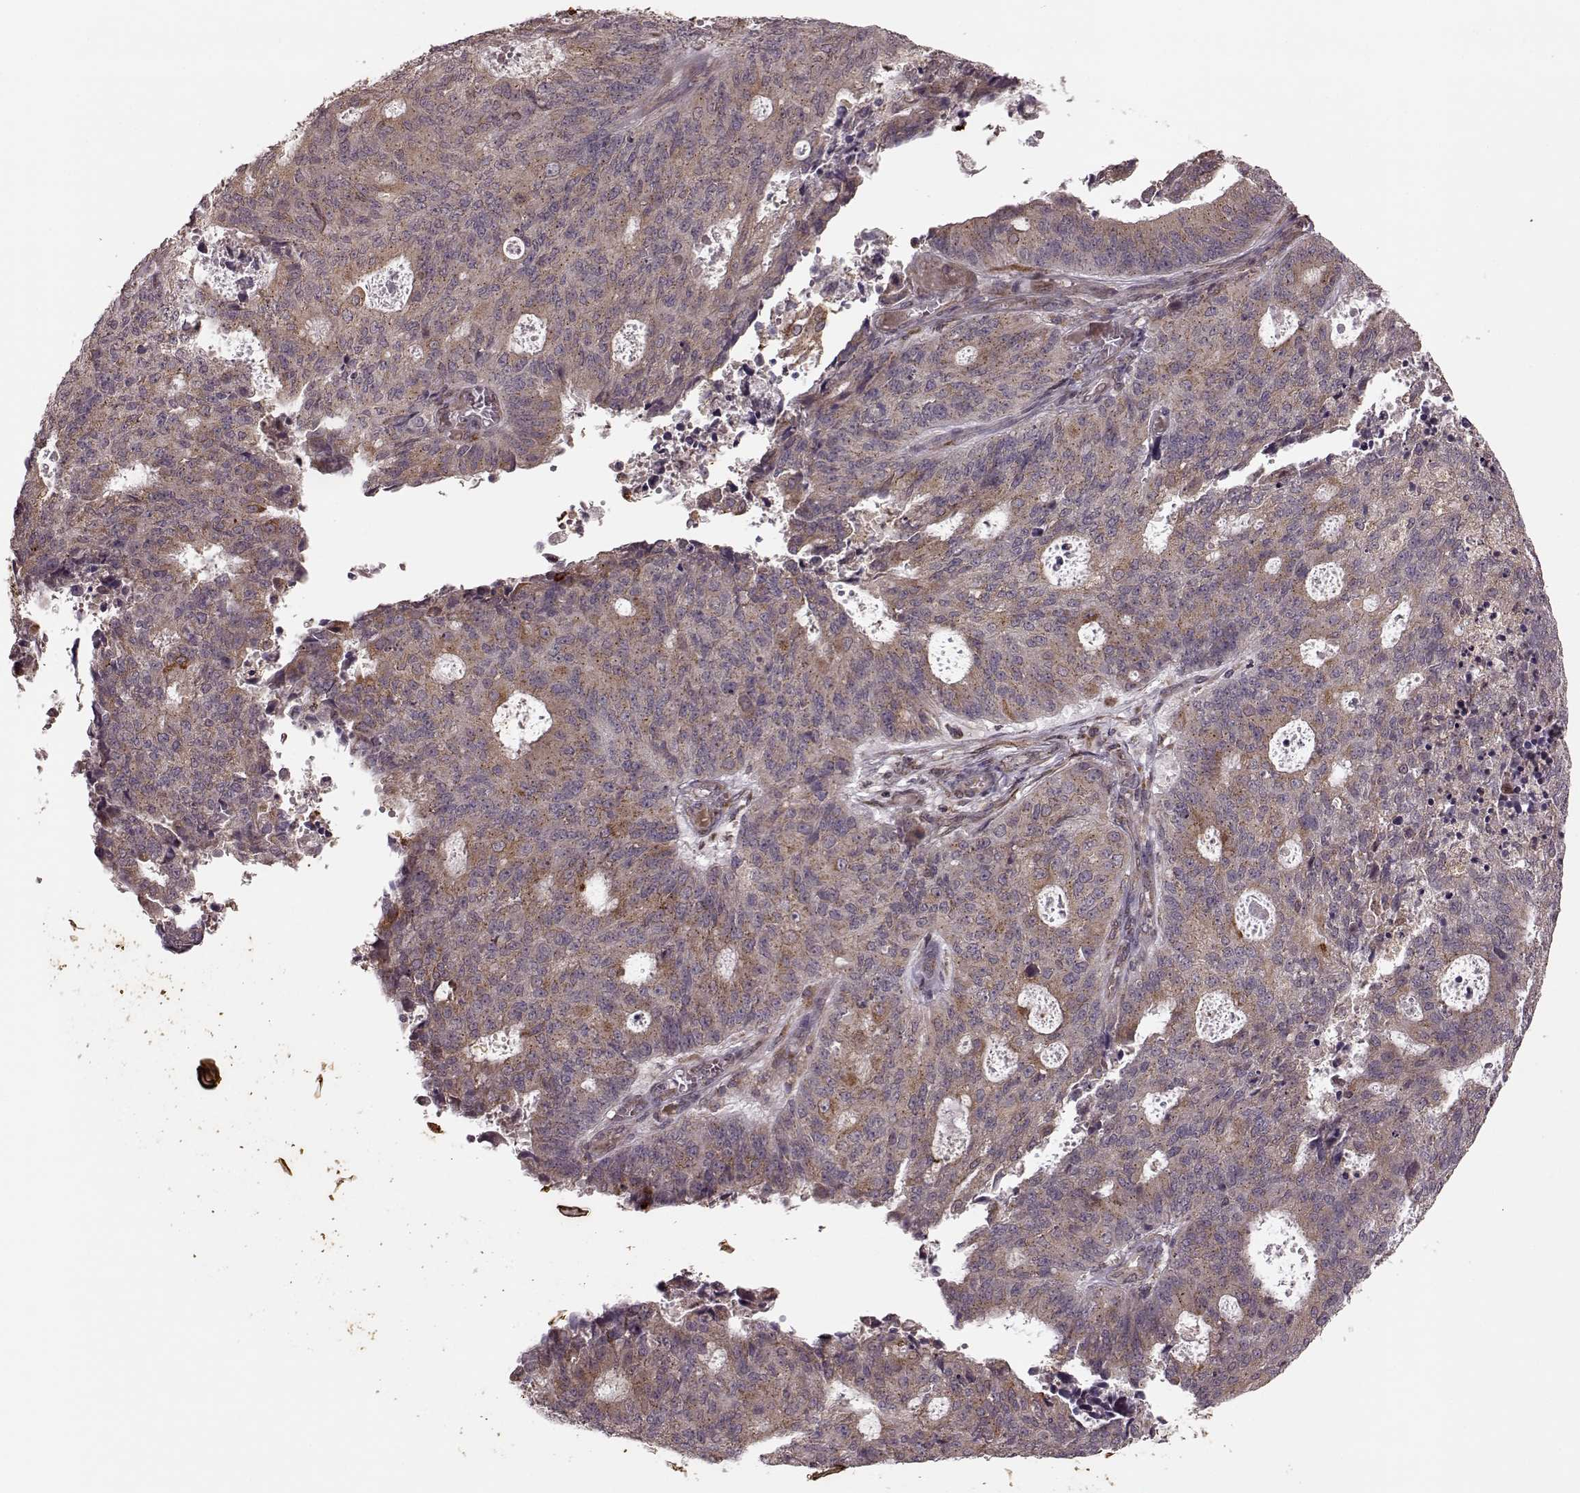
{"staining": {"intensity": "weak", "quantity": ">75%", "location": "cytoplasmic/membranous"}, "tissue": "endometrial cancer", "cell_type": "Tumor cells", "image_type": "cancer", "snomed": [{"axis": "morphology", "description": "Adenocarcinoma, NOS"}, {"axis": "topography", "description": "Endometrium"}], "caption": "Protein expression analysis of human endometrial adenocarcinoma reveals weak cytoplasmic/membranous expression in approximately >75% of tumor cells.", "gene": "YIPF5", "patient": {"sex": "female", "age": 82}}